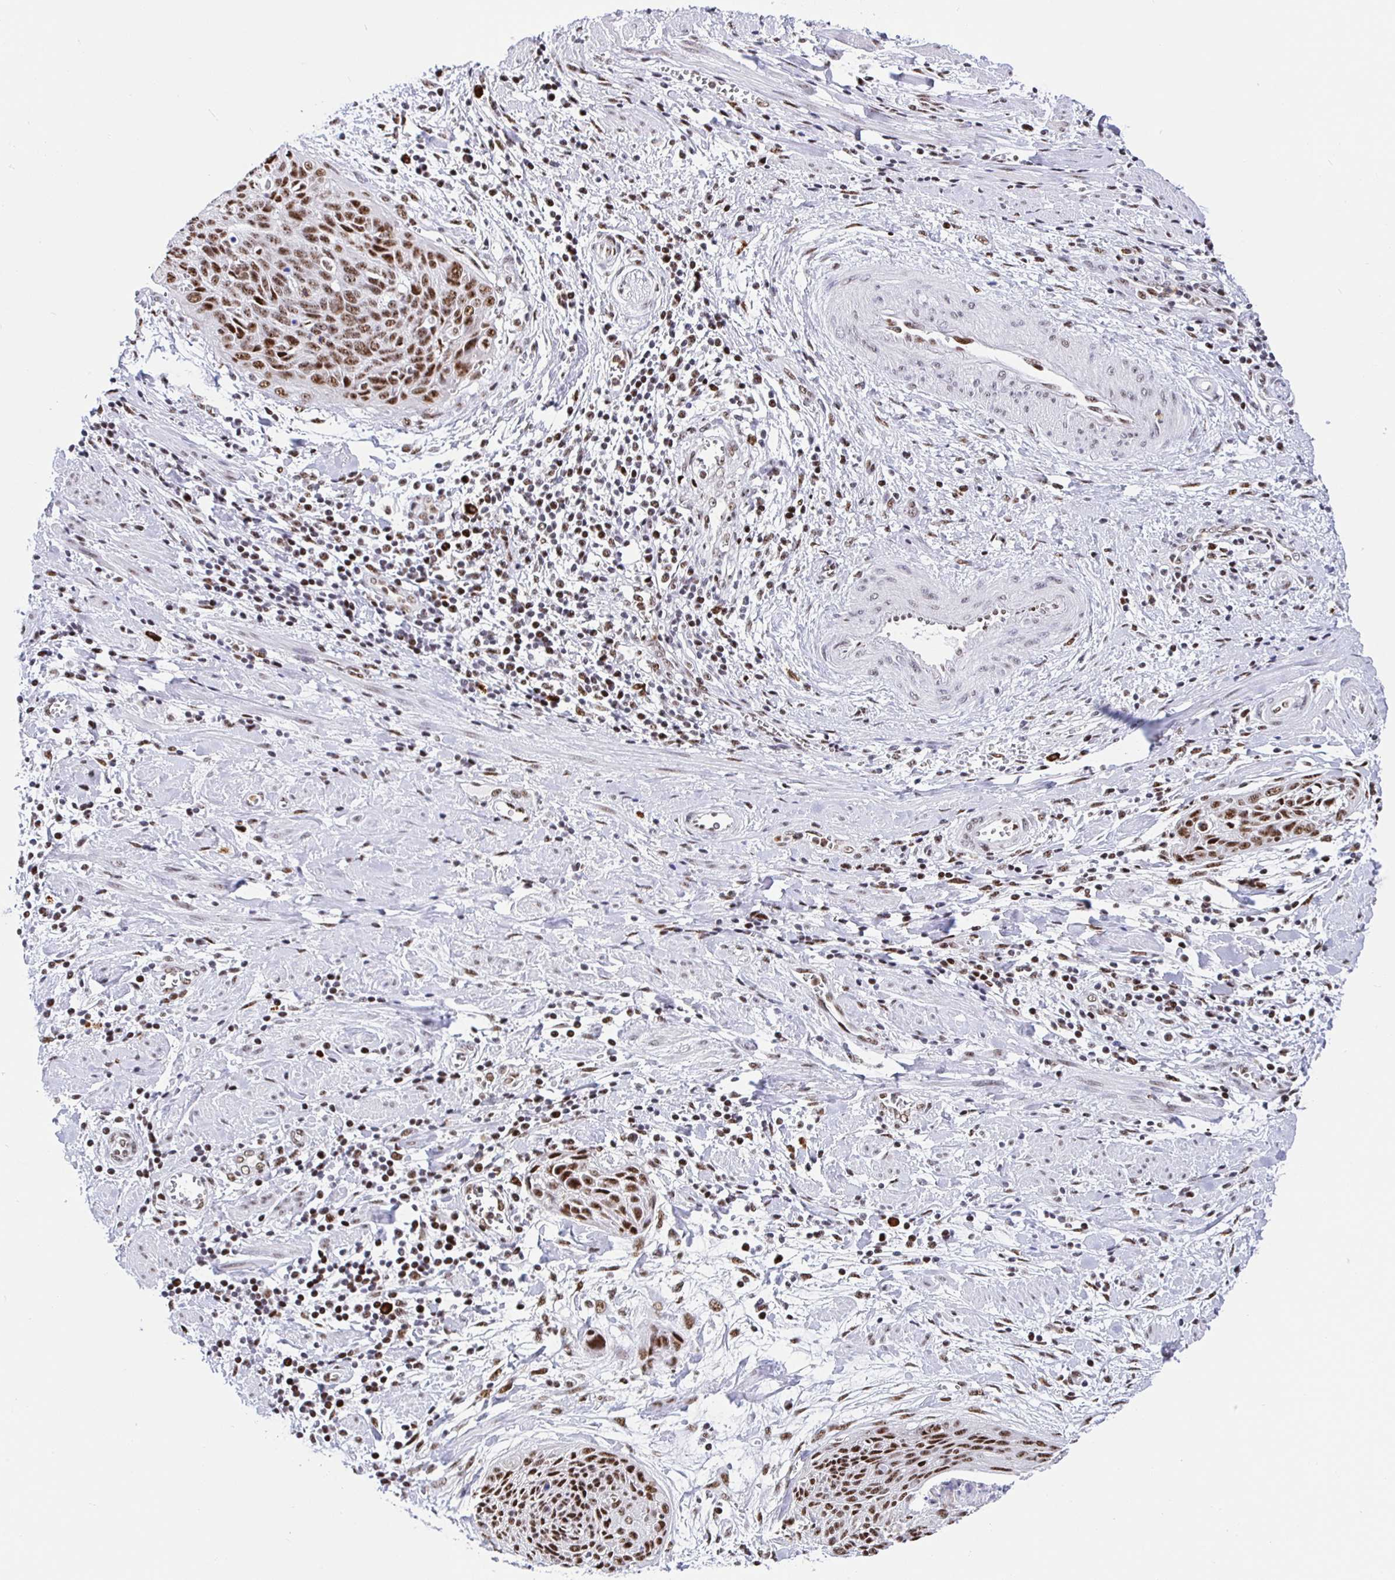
{"staining": {"intensity": "moderate", "quantity": ">75%", "location": "nuclear"}, "tissue": "cervical cancer", "cell_type": "Tumor cells", "image_type": "cancer", "snomed": [{"axis": "morphology", "description": "Squamous cell carcinoma, NOS"}, {"axis": "topography", "description": "Cervix"}], "caption": "An image of squamous cell carcinoma (cervical) stained for a protein reveals moderate nuclear brown staining in tumor cells. (DAB (3,3'-diaminobenzidine) IHC with brightfield microscopy, high magnification).", "gene": "SETD5", "patient": {"sex": "female", "age": 55}}